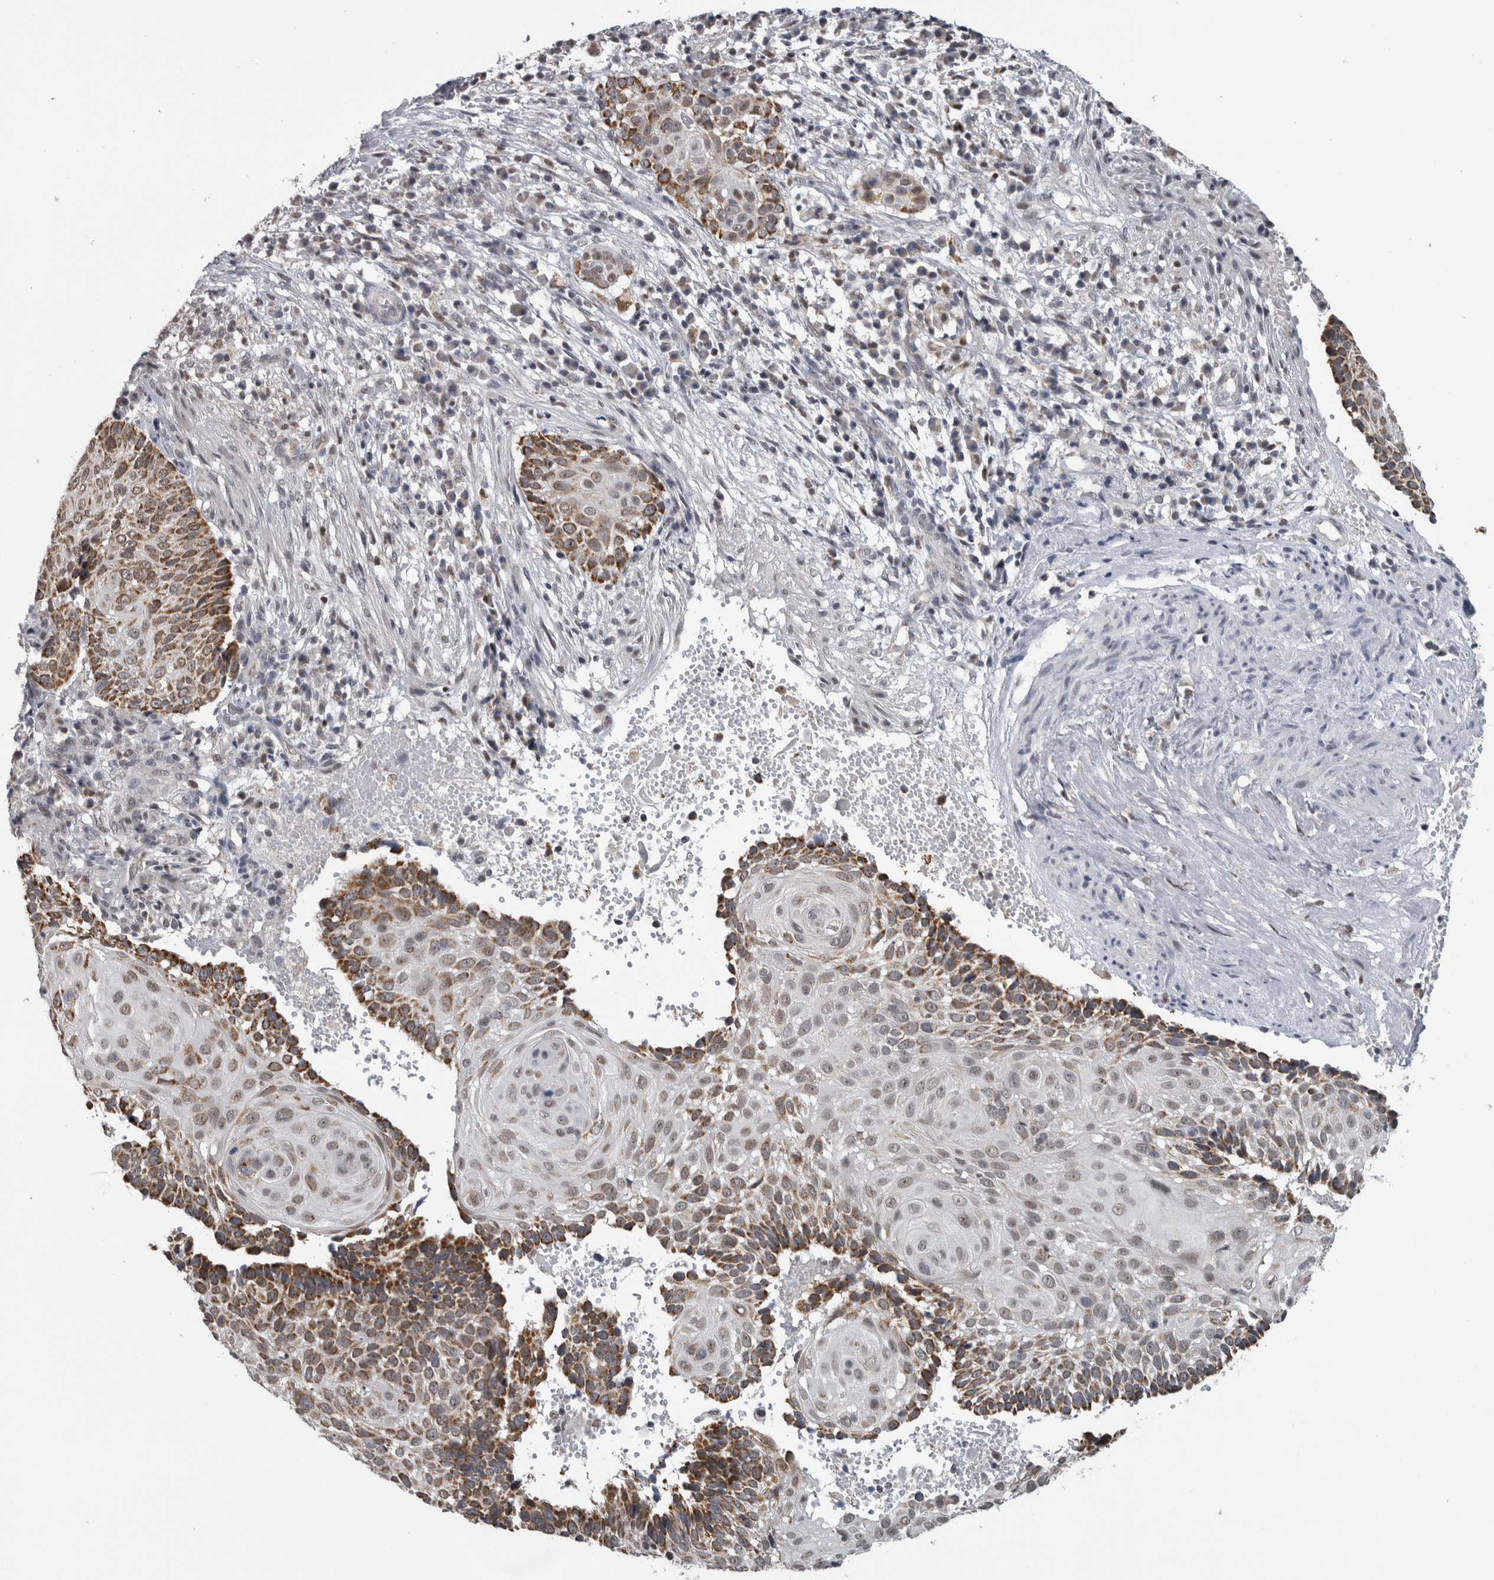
{"staining": {"intensity": "moderate", "quantity": "25%-75%", "location": "cytoplasmic/membranous"}, "tissue": "cervical cancer", "cell_type": "Tumor cells", "image_type": "cancer", "snomed": [{"axis": "morphology", "description": "Squamous cell carcinoma, NOS"}, {"axis": "topography", "description": "Cervix"}], "caption": "Immunohistochemical staining of human cervical cancer shows medium levels of moderate cytoplasmic/membranous positivity in about 25%-75% of tumor cells.", "gene": "OR2K2", "patient": {"sex": "female", "age": 74}}